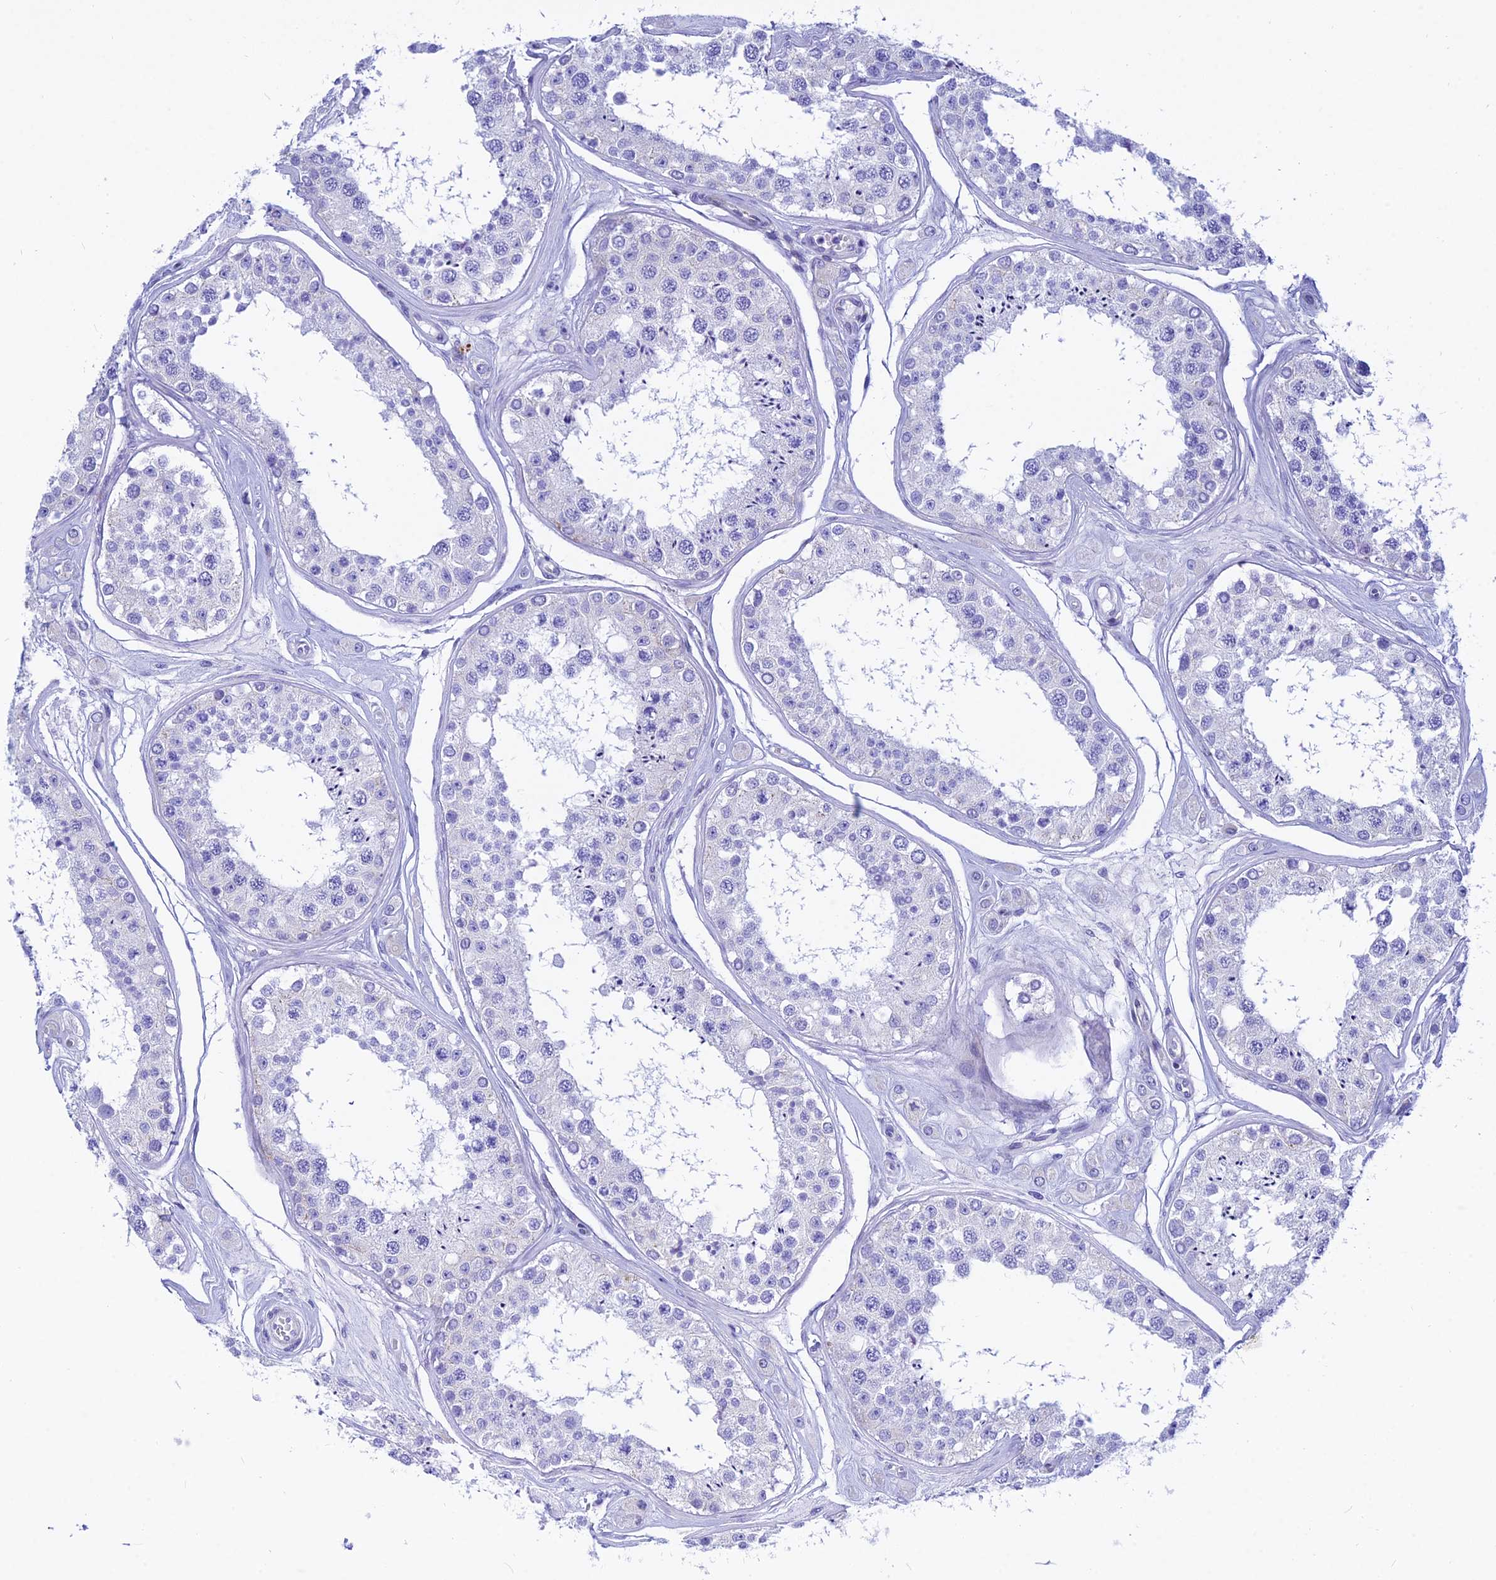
{"staining": {"intensity": "negative", "quantity": "none", "location": "none"}, "tissue": "testis", "cell_type": "Cells in seminiferous ducts", "image_type": "normal", "snomed": [{"axis": "morphology", "description": "Normal tissue, NOS"}, {"axis": "topography", "description": "Testis"}], "caption": "DAB immunohistochemical staining of unremarkable human testis shows no significant positivity in cells in seminiferous ducts.", "gene": "CNOT6", "patient": {"sex": "male", "age": 25}}